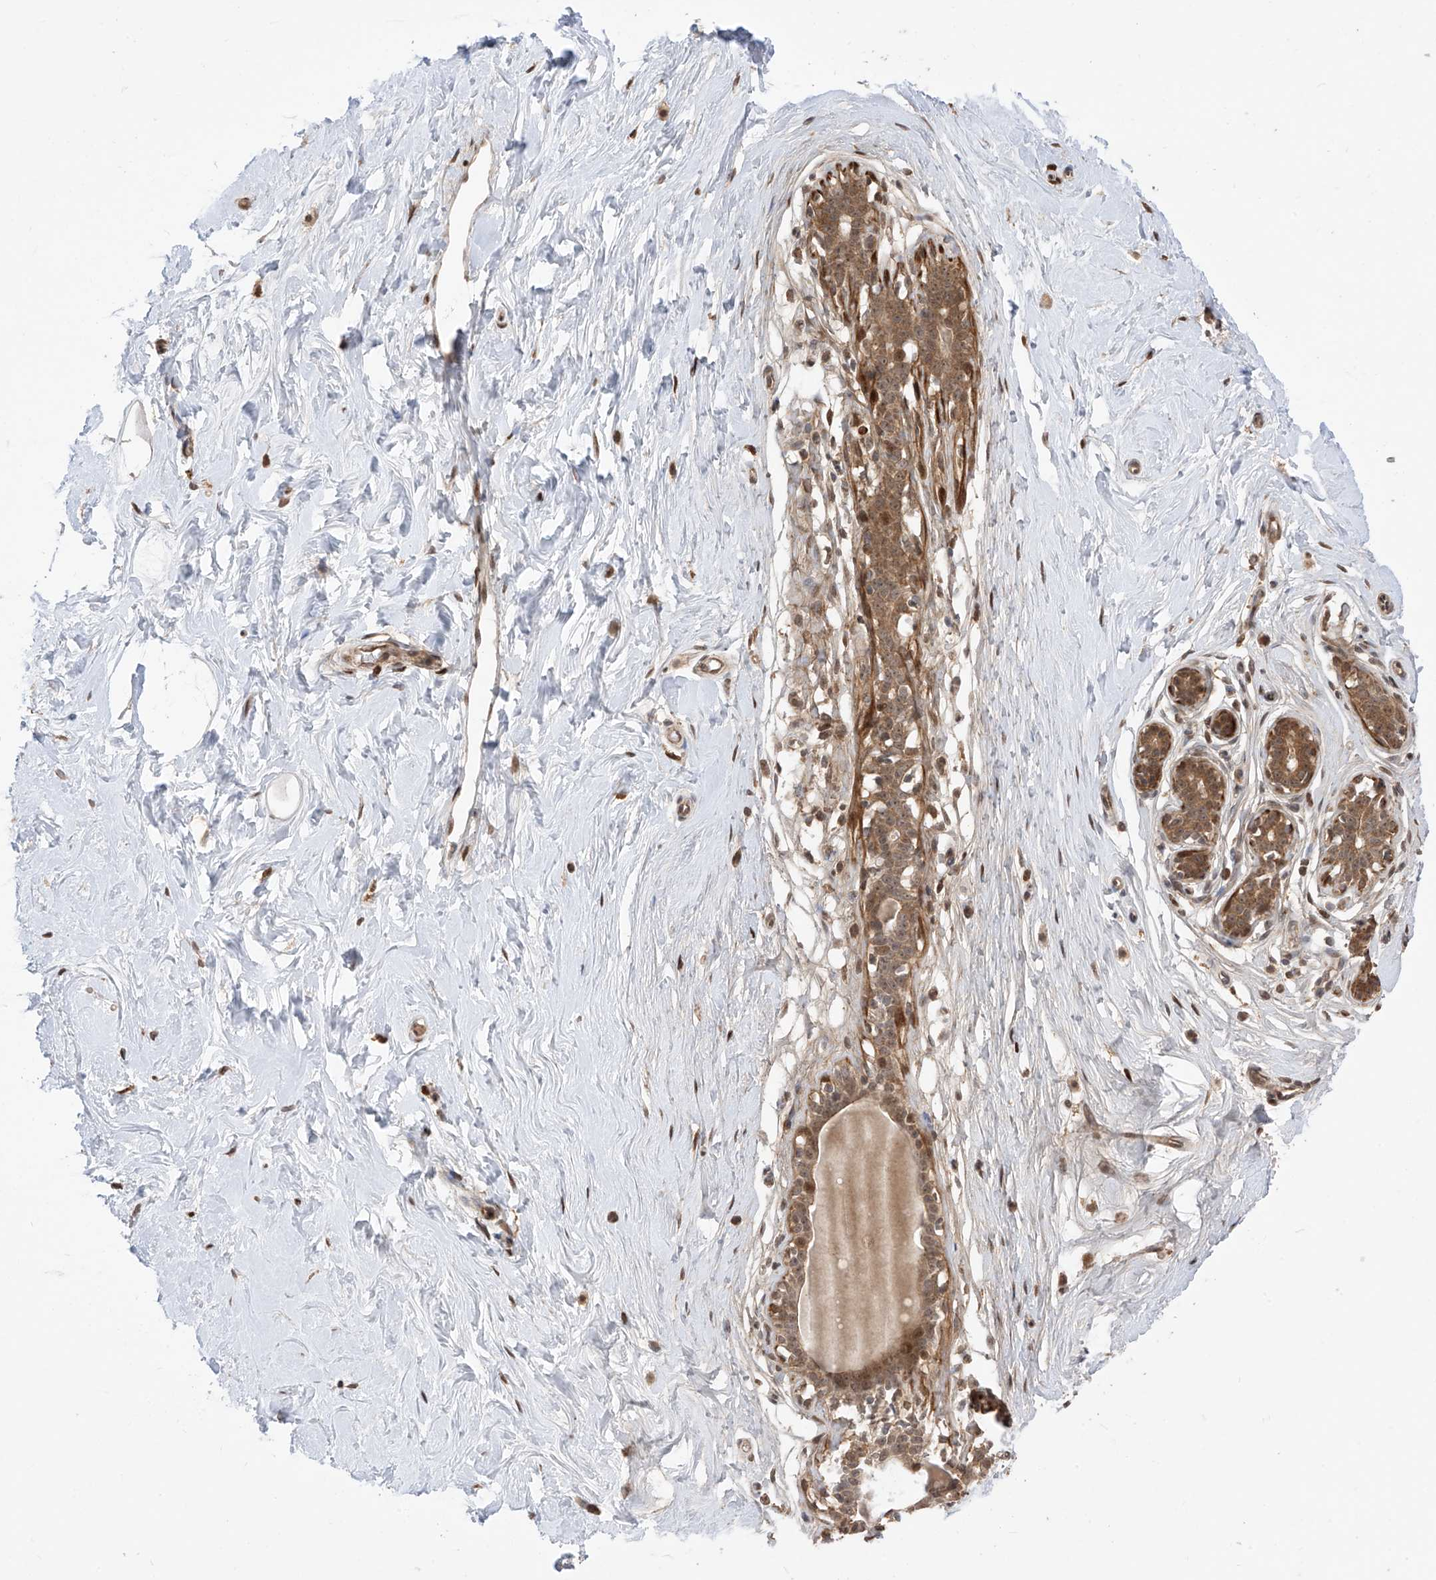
{"staining": {"intensity": "moderate", "quantity": ">75%", "location": "cytoplasmic/membranous"}, "tissue": "breast", "cell_type": "Adipocytes", "image_type": "normal", "snomed": [{"axis": "morphology", "description": "Normal tissue, NOS"}, {"axis": "morphology", "description": "Adenoma, NOS"}, {"axis": "topography", "description": "Breast"}], "caption": "Breast stained for a protein demonstrates moderate cytoplasmic/membranous positivity in adipocytes.", "gene": "LATS1", "patient": {"sex": "female", "age": 23}}